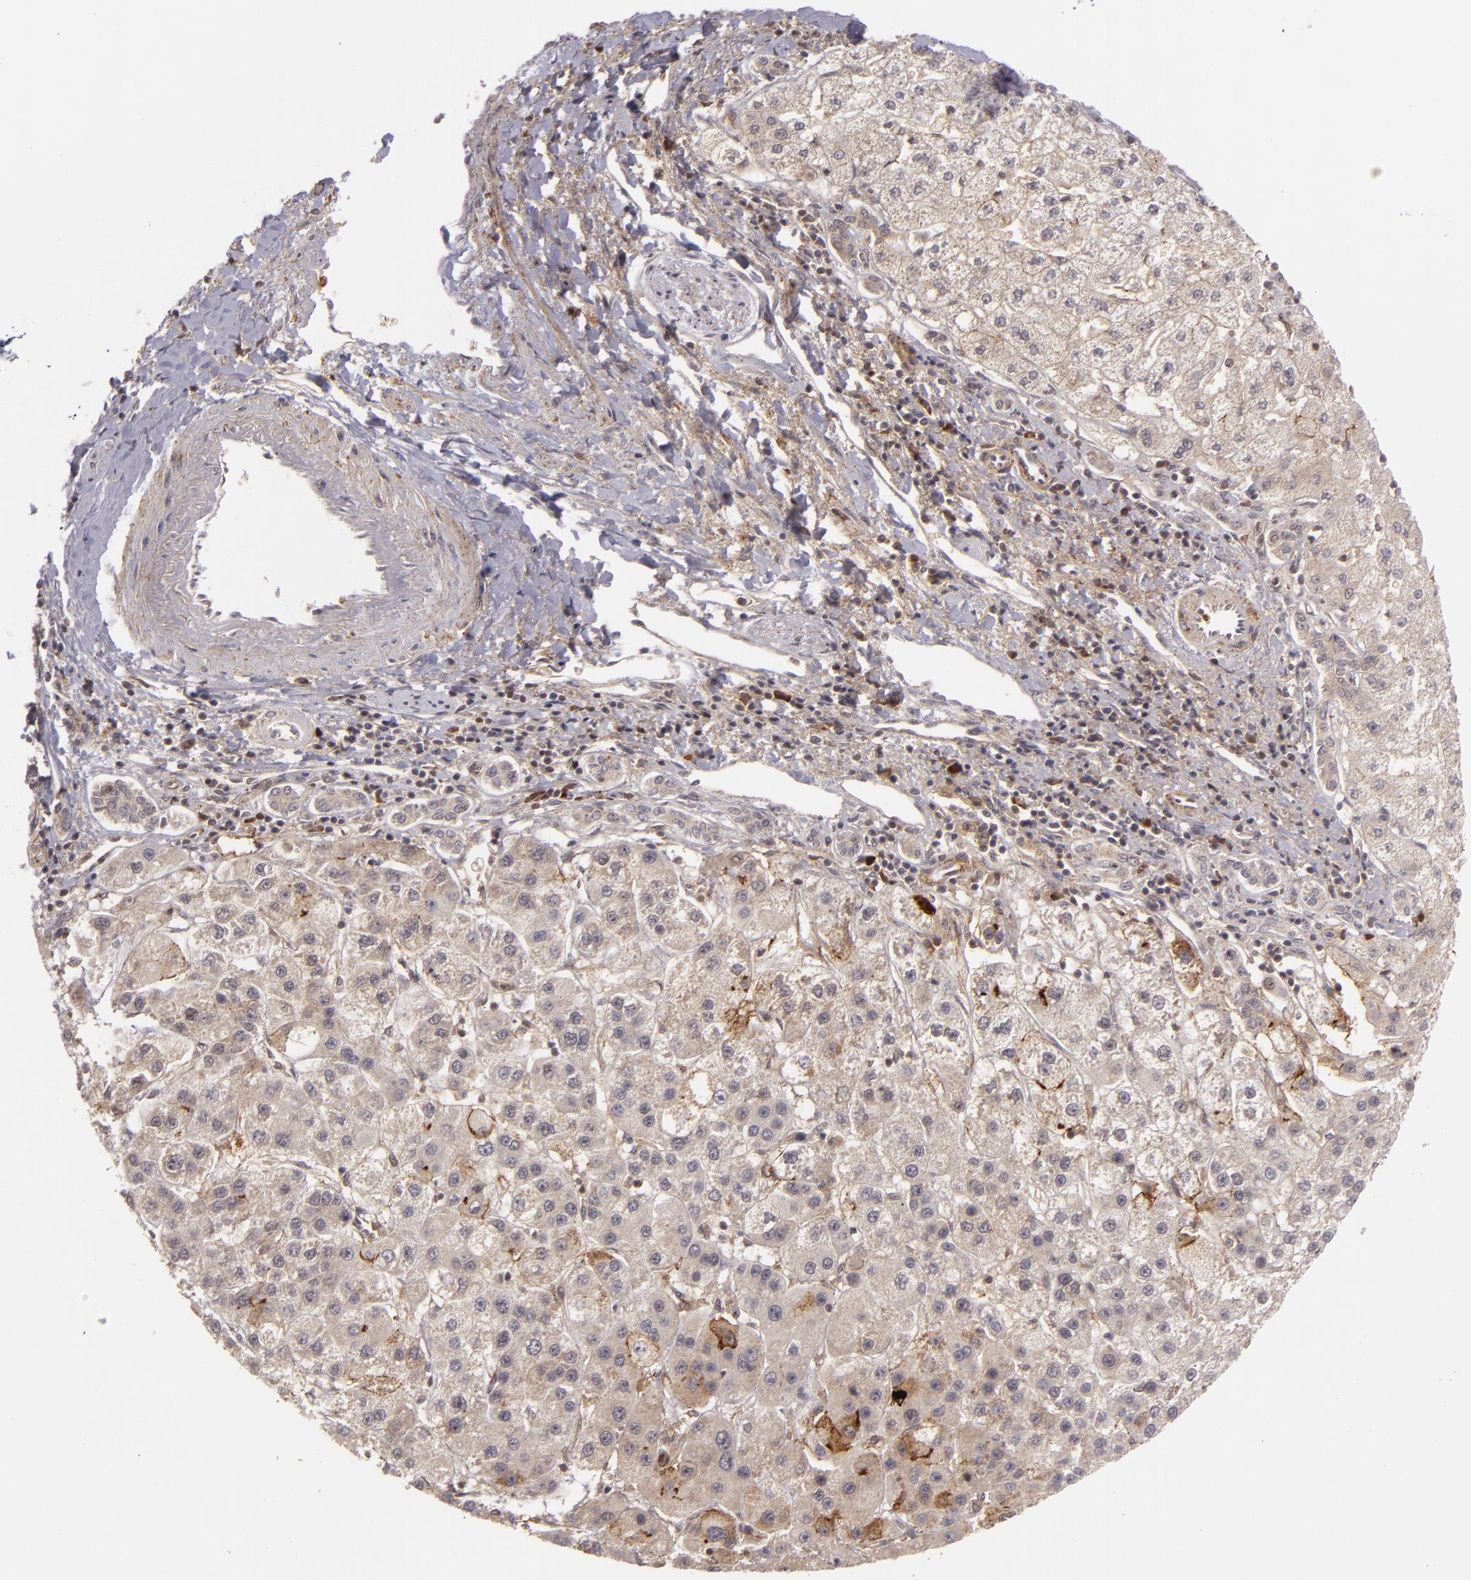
{"staining": {"intensity": "weak", "quantity": "25%-75%", "location": "cytoplasmic/membranous"}, "tissue": "liver cancer", "cell_type": "Tumor cells", "image_type": "cancer", "snomed": [{"axis": "morphology", "description": "Carcinoma, Hepatocellular, NOS"}, {"axis": "topography", "description": "Liver"}], "caption": "Immunohistochemical staining of human hepatocellular carcinoma (liver) exhibits weak cytoplasmic/membranous protein positivity in approximately 25%-75% of tumor cells. (Brightfield microscopy of DAB IHC at high magnification).", "gene": "ZBTB33", "patient": {"sex": "female", "age": 85}}